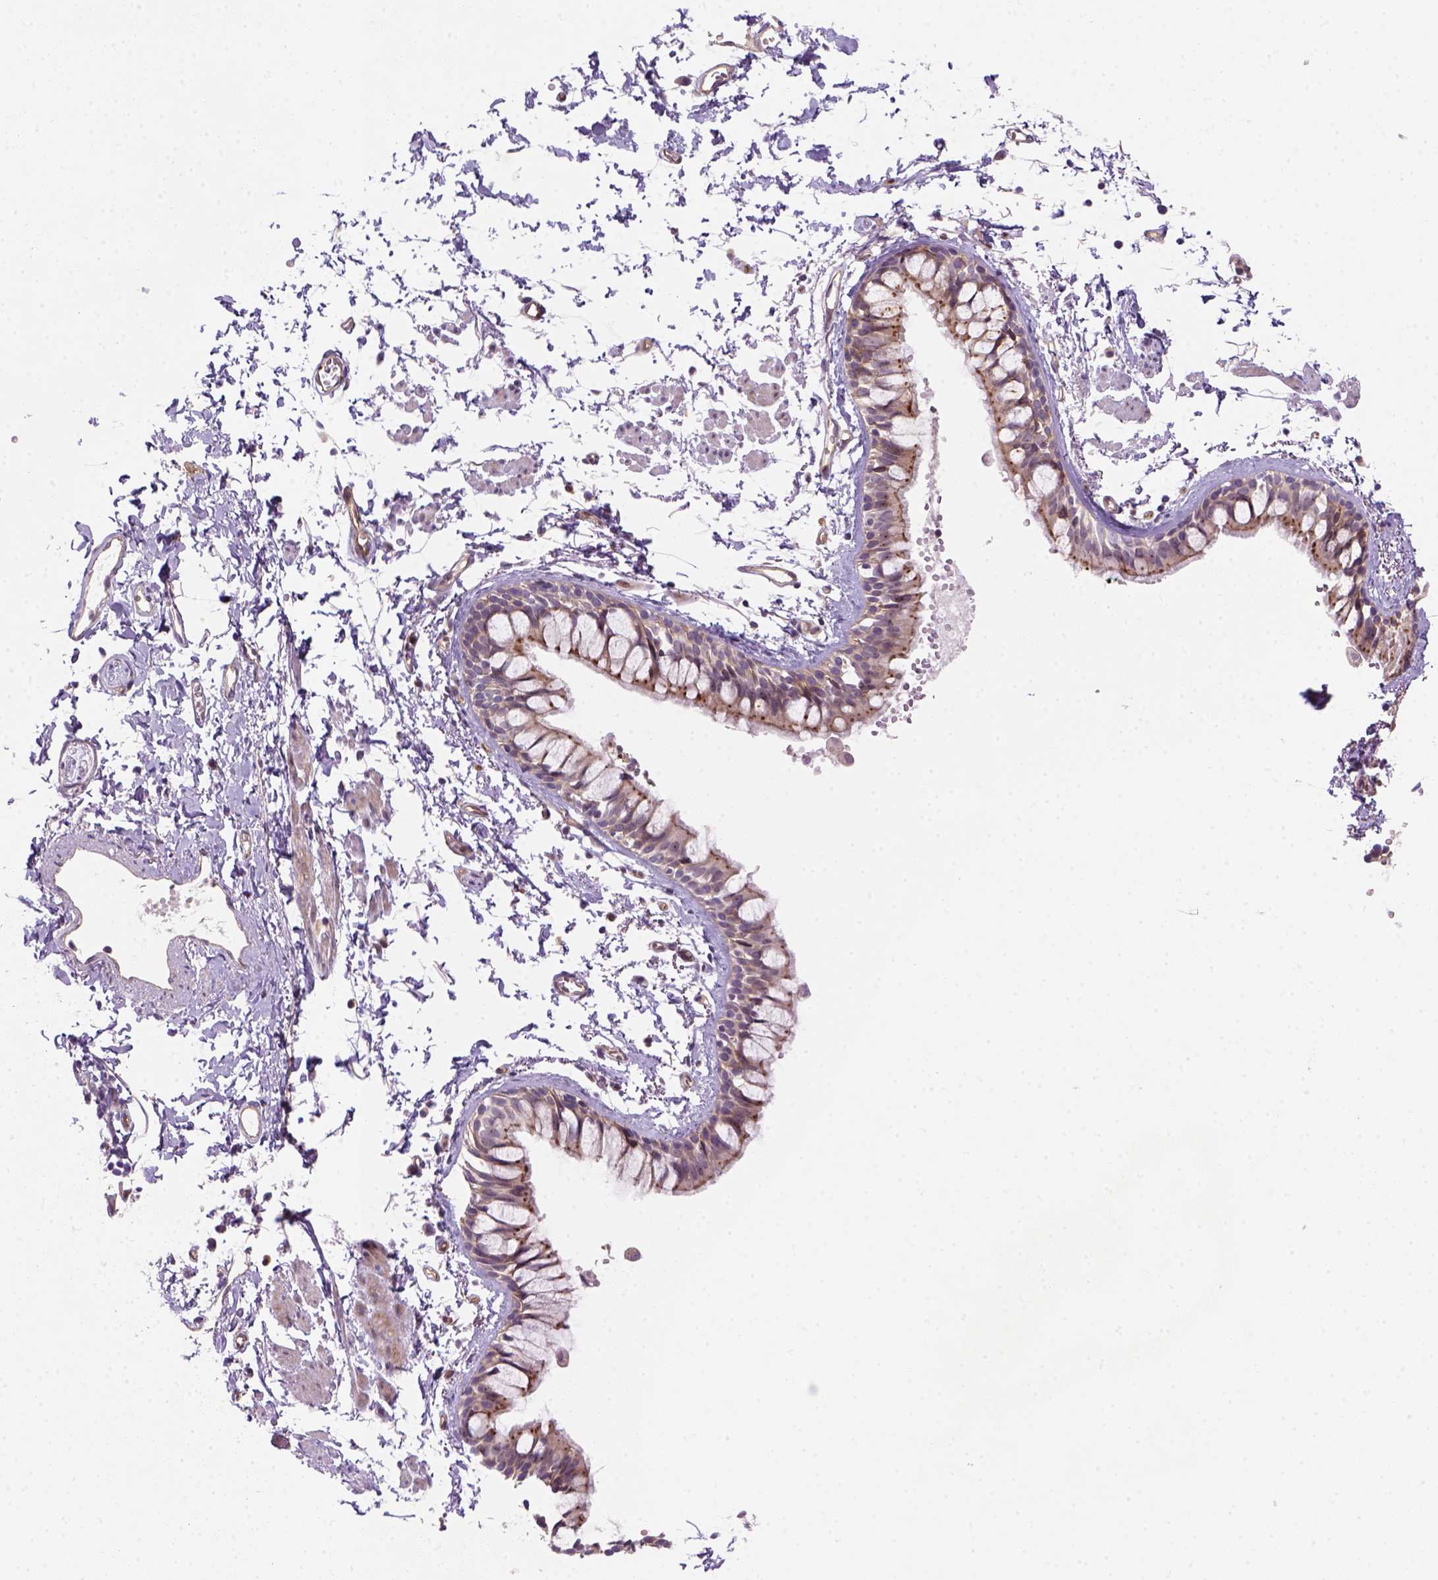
{"staining": {"intensity": "moderate", "quantity": "<25%", "location": "cytoplasmic/membranous"}, "tissue": "bronchus", "cell_type": "Respiratory epithelial cells", "image_type": "normal", "snomed": [{"axis": "morphology", "description": "Normal tissue, NOS"}, {"axis": "topography", "description": "Cartilage tissue"}, {"axis": "topography", "description": "Bronchus"}], "caption": "Moderate cytoplasmic/membranous protein positivity is identified in approximately <25% of respiratory epithelial cells in bronchus.", "gene": "VSTM5", "patient": {"sex": "female", "age": 59}}